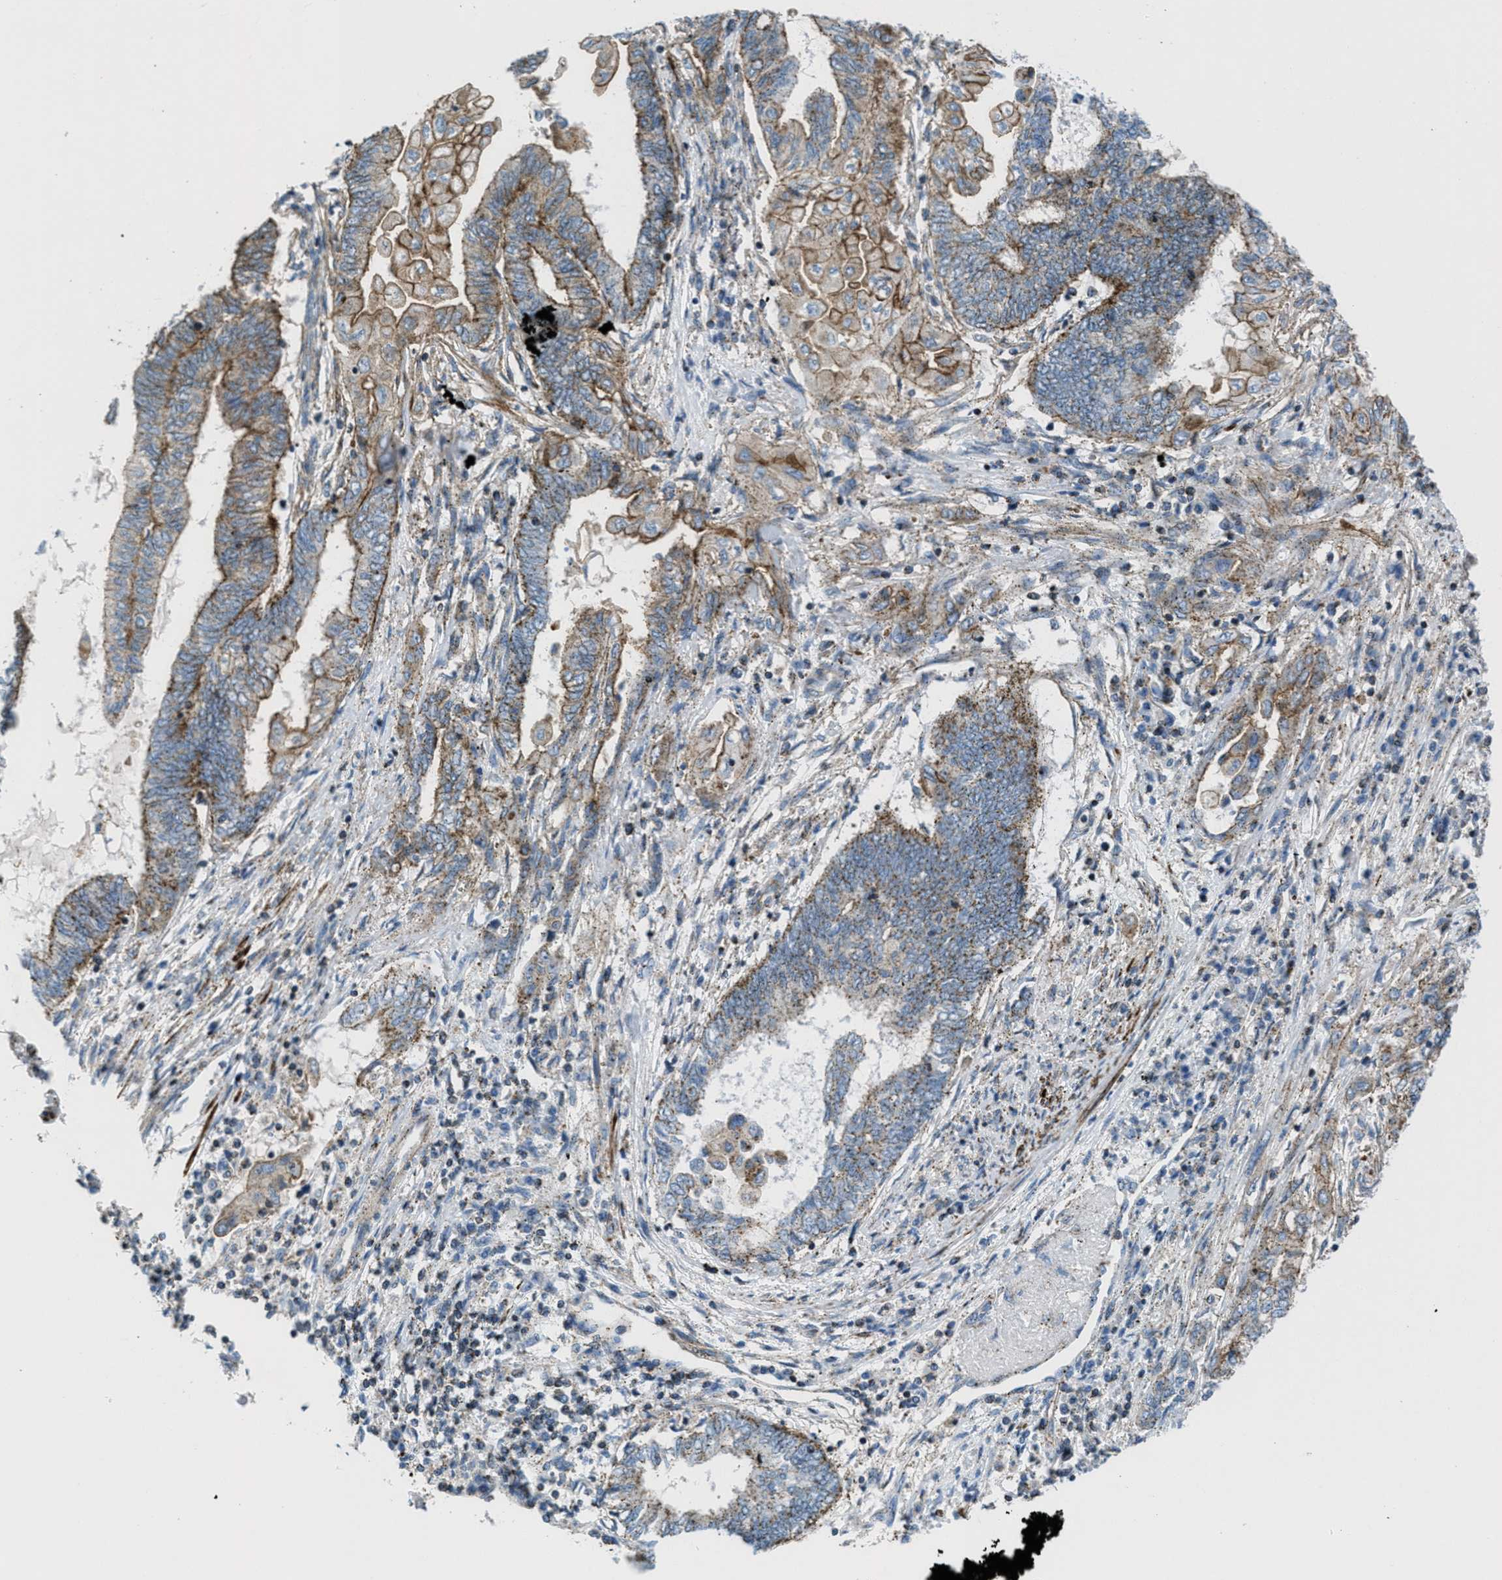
{"staining": {"intensity": "moderate", "quantity": ">75%", "location": "cytoplasmic/membranous"}, "tissue": "endometrial cancer", "cell_type": "Tumor cells", "image_type": "cancer", "snomed": [{"axis": "morphology", "description": "Adenocarcinoma, NOS"}, {"axis": "topography", "description": "Uterus"}, {"axis": "topography", "description": "Endometrium"}], "caption": "The histopathology image reveals immunohistochemical staining of endometrial cancer (adenocarcinoma). There is moderate cytoplasmic/membranous positivity is appreciated in approximately >75% of tumor cells.", "gene": "MFSD13A", "patient": {"sex": "female", "age": 70}}